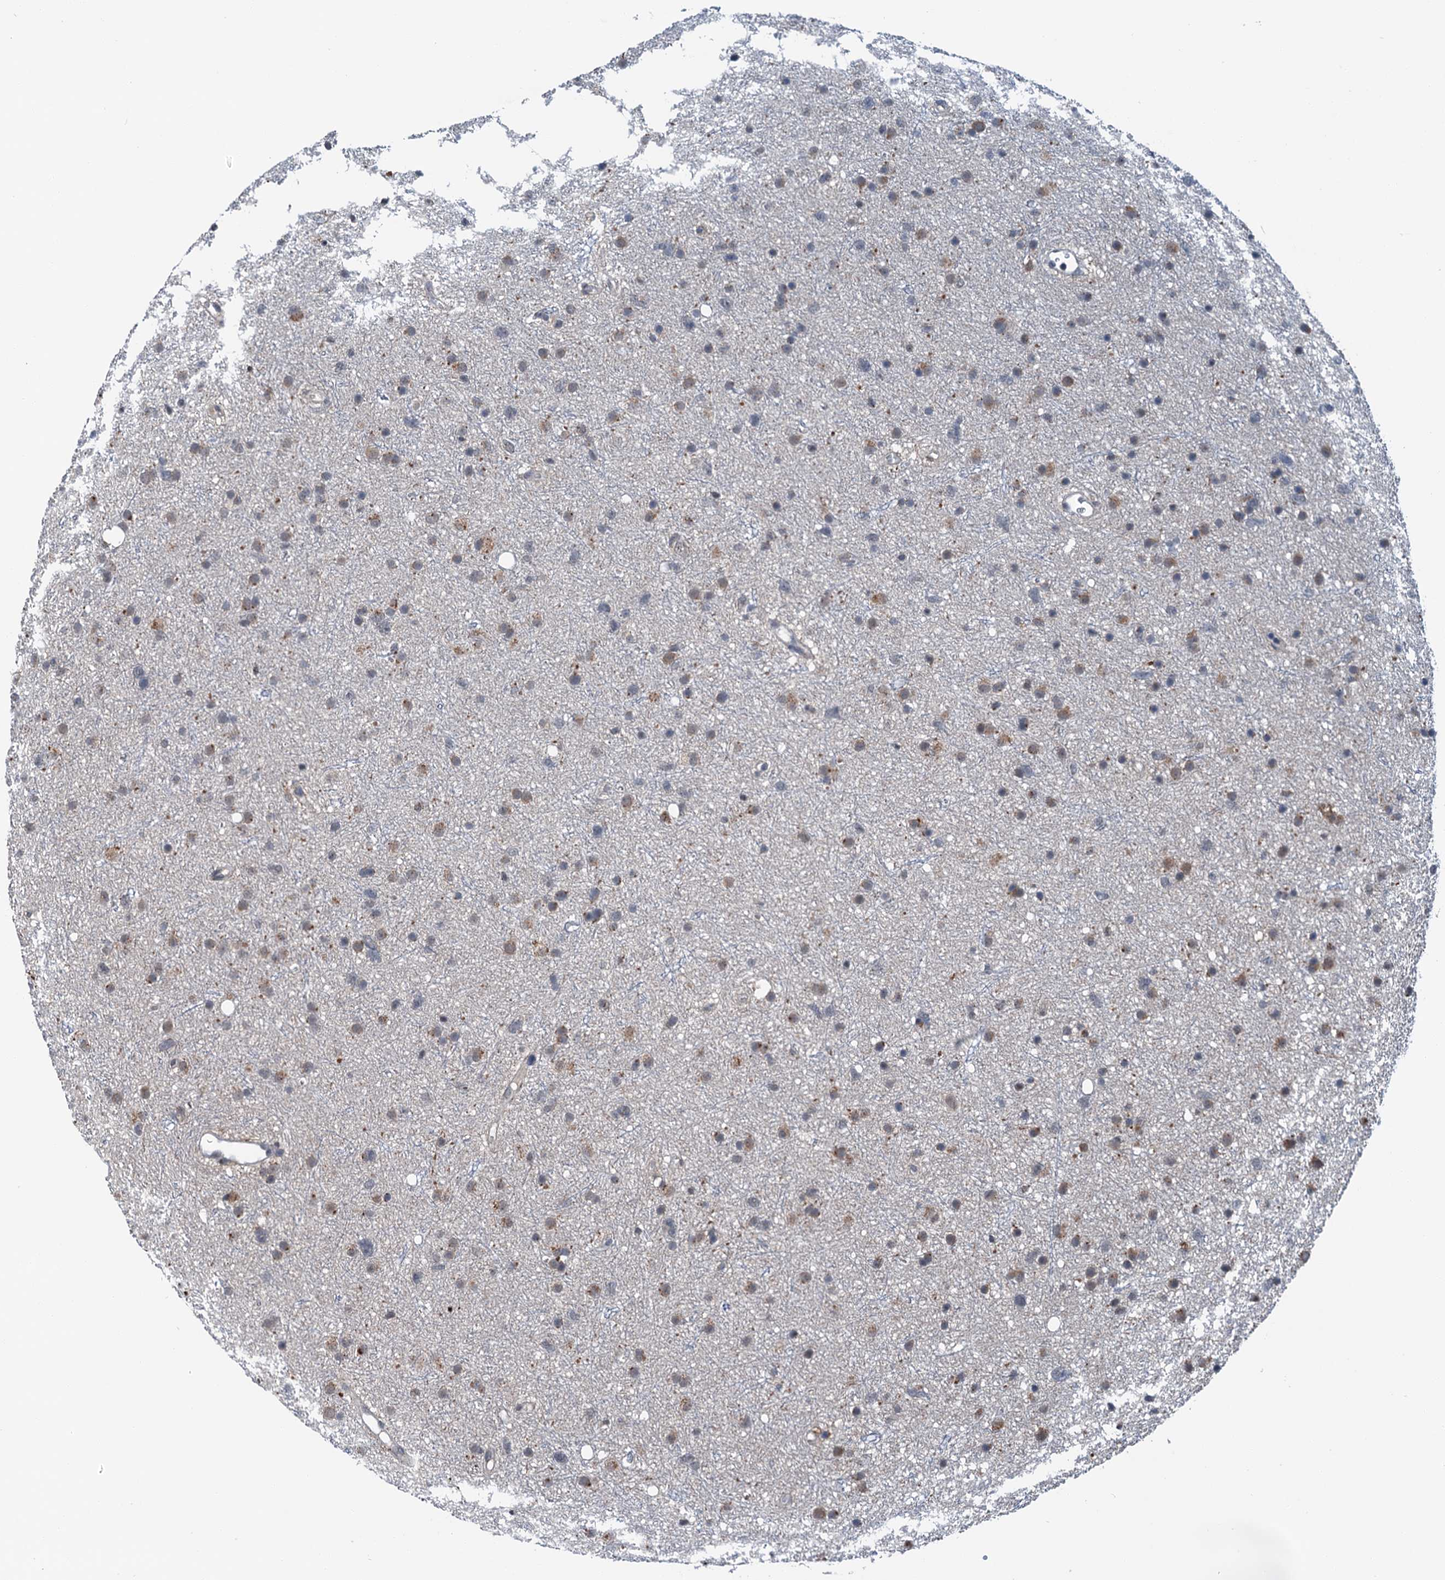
{"staining": {"intensity": "moderate", "quantity": "25%-75%", "location": "cytoplasmic/membranous"}, "tissue": "glioma", "cell_type": "Tumor cells", "image_type": "cancer", "snomed": [{"axis": "morphology", "description": "Glioma, malignant, Low grade"}, {"axis": "topography", "description": "Cerebral cortex"}], "caption": "Tumor cells exhibit medium levels of moderate cytoplasmic/membranous expression in approximately 25%-75% of cells in malignant glioma (low-grade).", "gene": "SHLD1", "patient": {"sex": "female", "age": 39}}